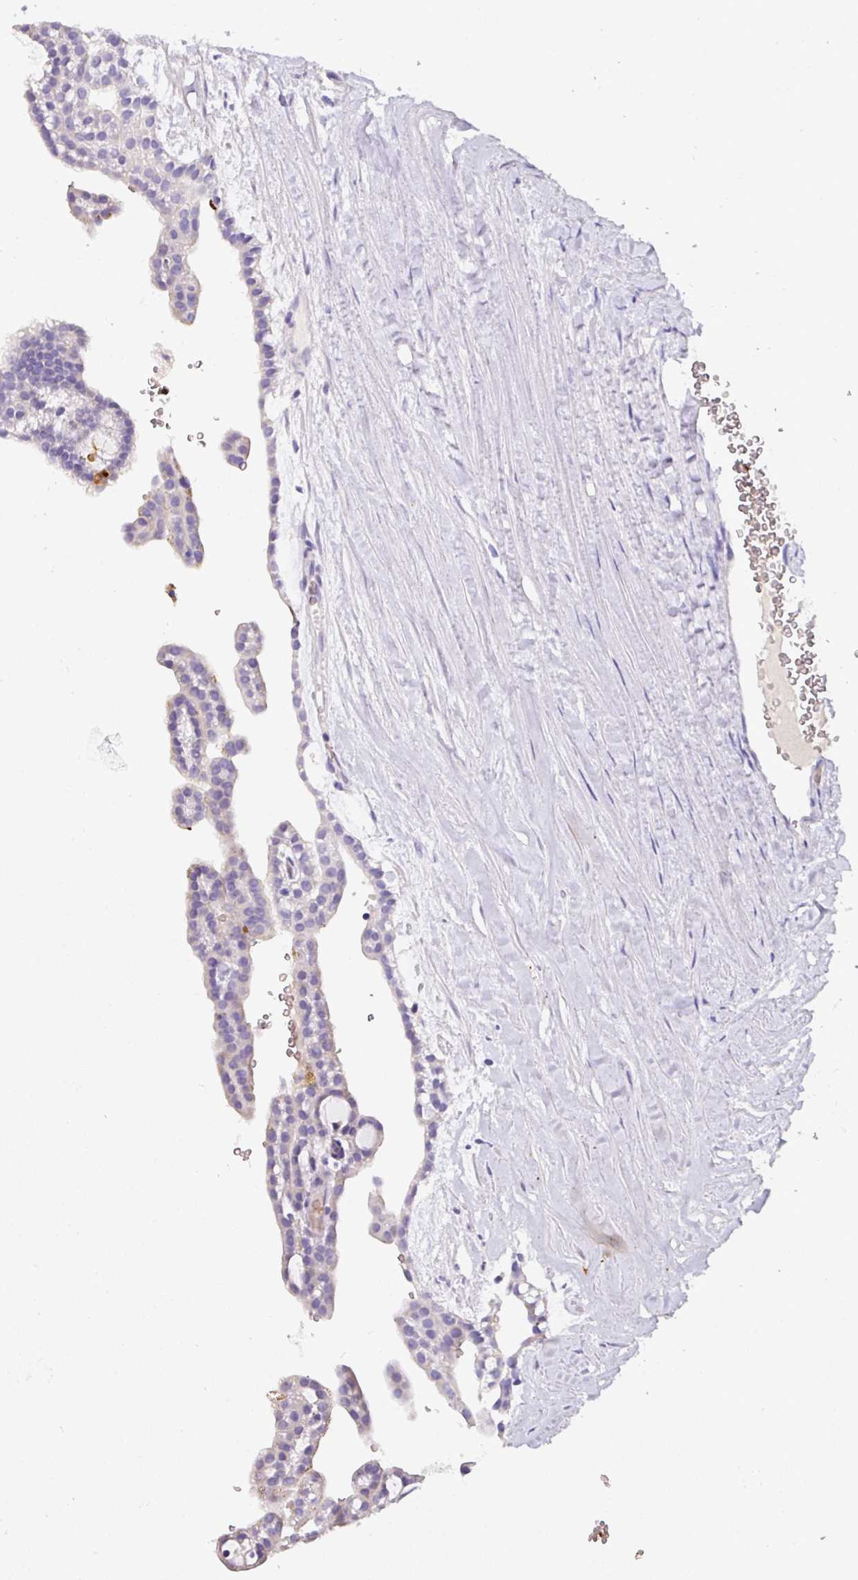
{"staining": {"intensity": "negative", "quantity": "none", "location": "none"}, "tissue": "renal cancer", "cell_type": "Tumor cells", "image_type": "cancer", "snomed": [{"axis": "morphology", "description": "Adenocarcinoma, NOS"}, {"axis": "topography", "description": "Kidney"}], "caption": "Immunohistochemical staining of human renal adenocarcinoma displays no significant staining in tumor cells.", "gene": "NAPSA", "patient": {"sex": "male", "age": 63}}